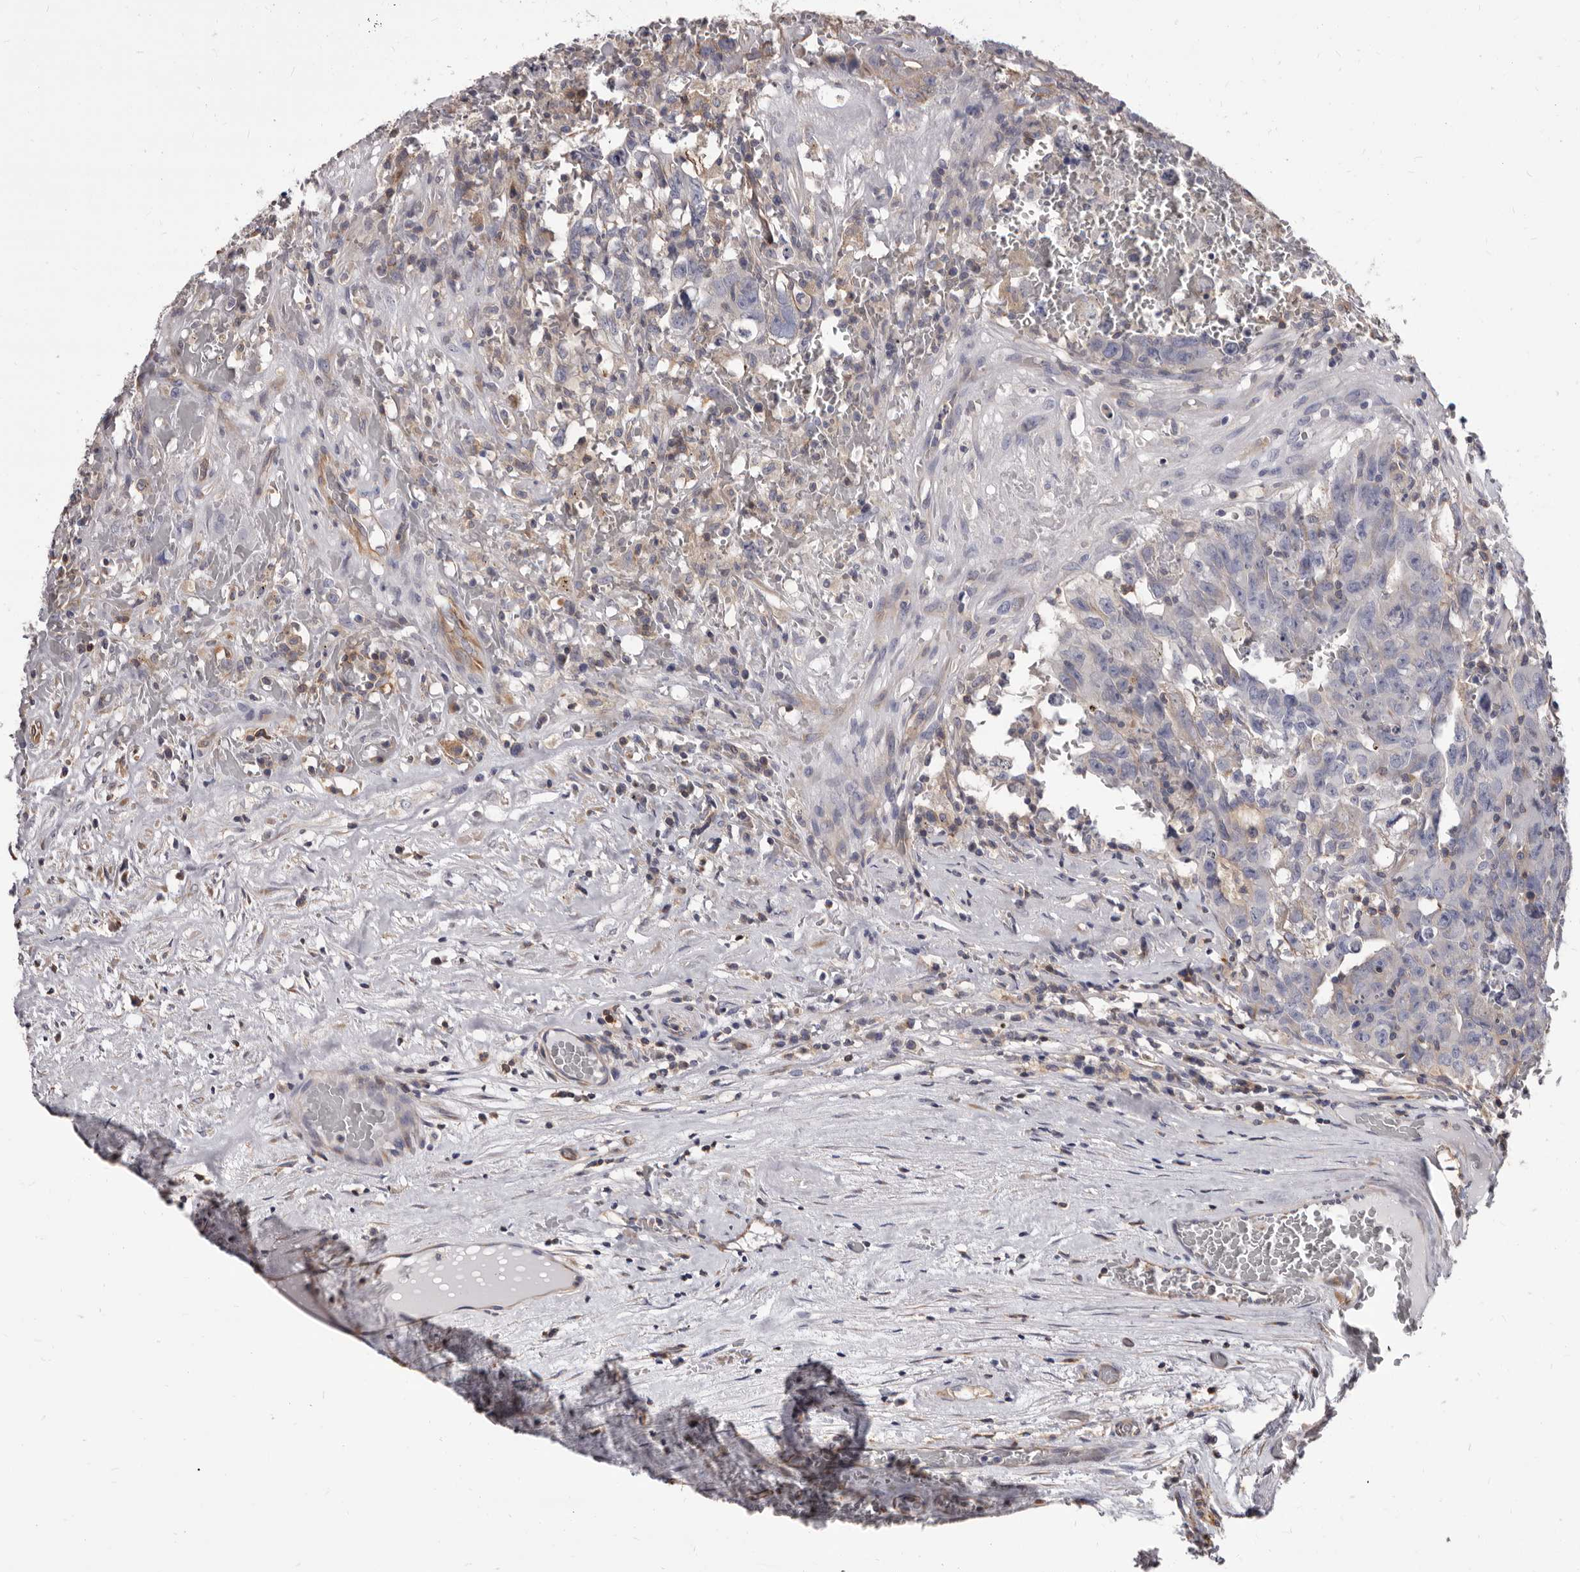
{"staining": {"intensity": "negative", "quantity": "none", "location": "none"}, "tissue": "testis cancer", "cell_type": "Tumor cells", "image_type": "cancer", "snomed": [{"axis": "morphology", "description": "Carcinoma, Embryonal, NOS"}, {"axis": "topography", "description": "Testis"}], "caption": "This is an immunohistochemistry (IHC) image of human testis cancer (embryonal carcinoma). There is no staining in tumor cells.", "gene": "NIBAN1", "patient": {"sex": "male", "age": 26}}